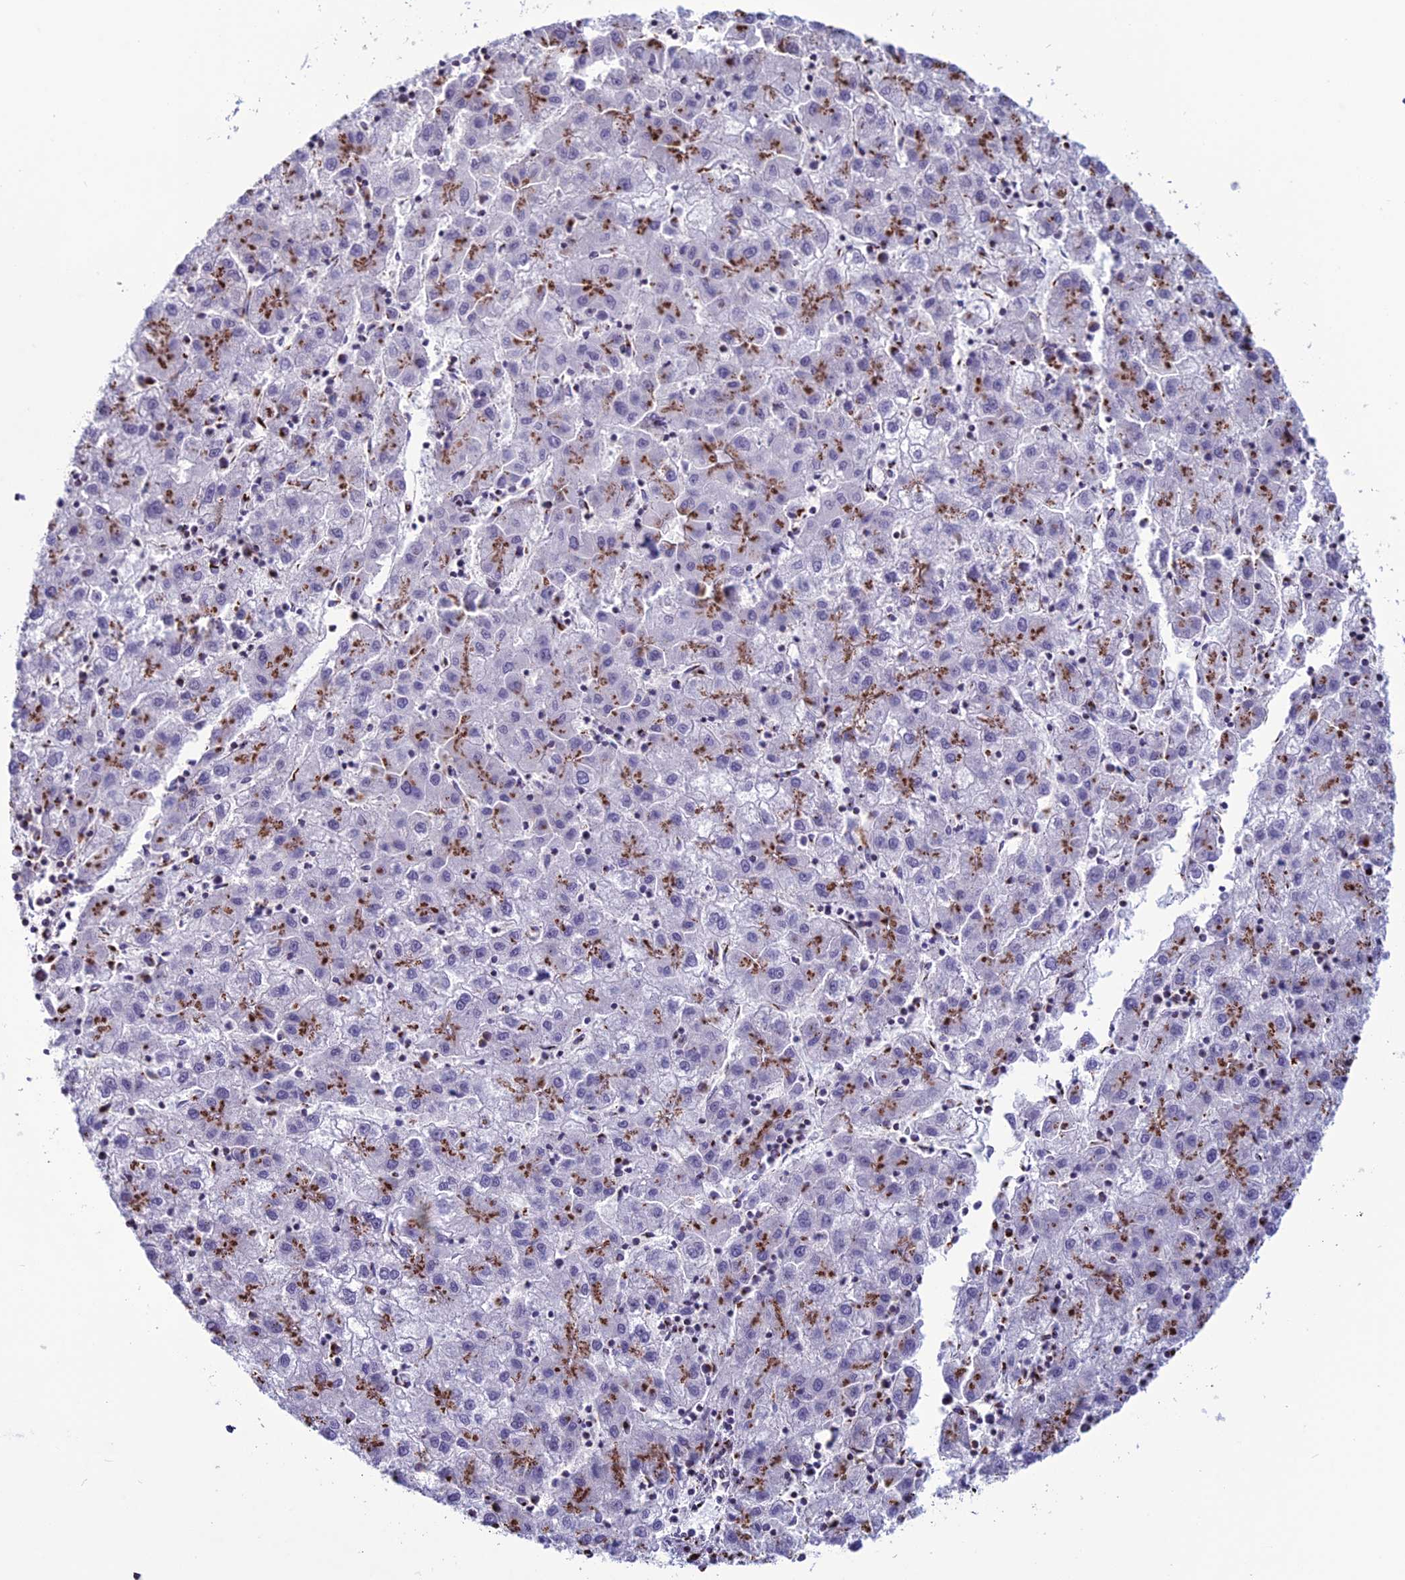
{"staining": {"intensity": "strong", "quantity": "25%-75%", "location": "cytoplasmic/membranous"}, "tissue": "liver cancer", "cell_type": "Tumor cells", "image_type": "cancer", "snomed": [{"axis": "morphology", "description": "Carcinoma, Hepatocellular, NOS"}, {"axis": "topography", "description": "Liver"}], "caption": "Human liver hepatocellular carcinoma stained with a protein marker exhibits strong staining in tumor cells.", "gene": "PLEKHA4", "patient": {"sex": "male", "age": 72}}